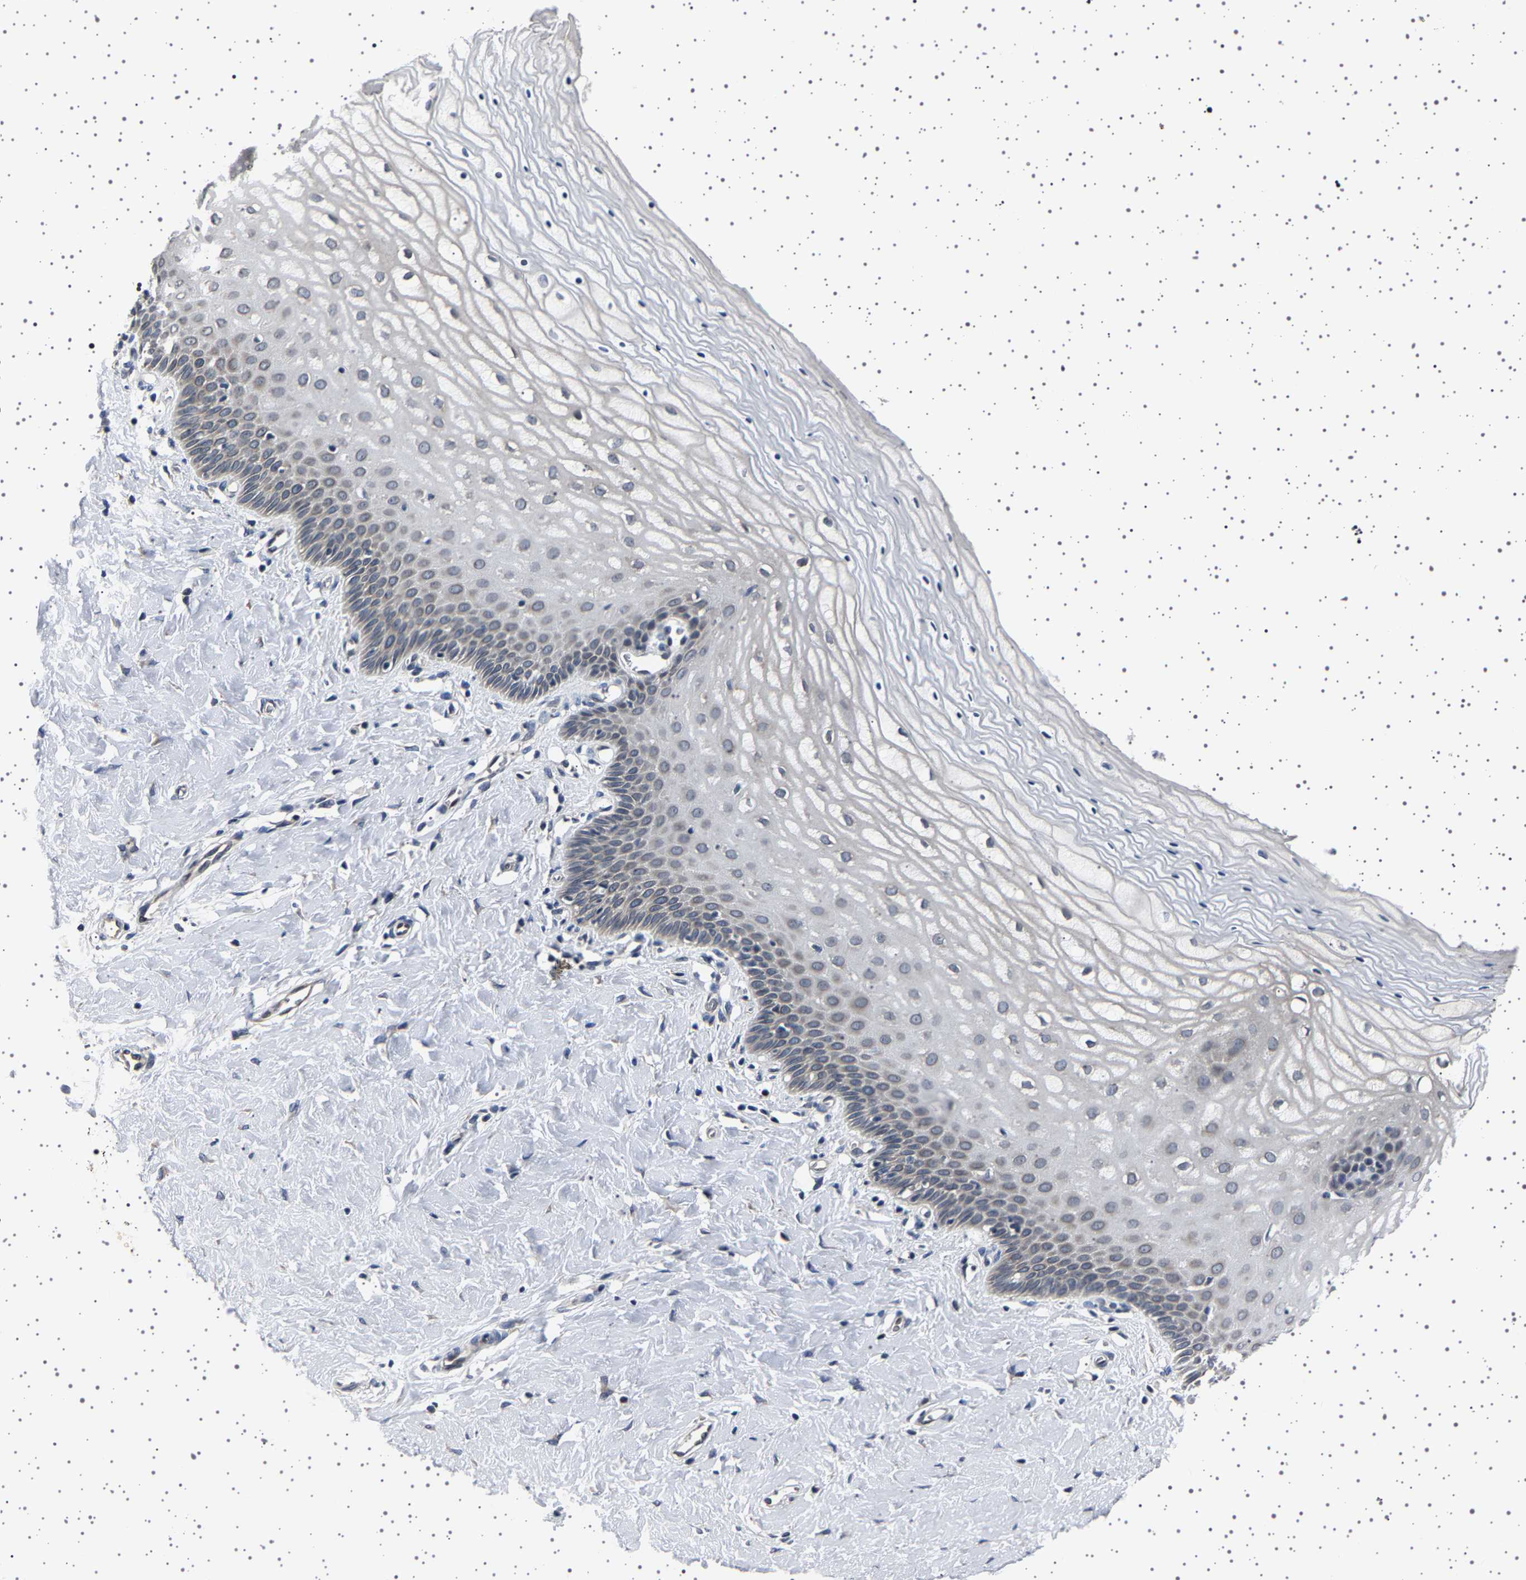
{"staining": {"intensity": "weak", "quantity": "<25%", "location": "cytoplasmic/membranous"}, "tissue": "cervix", "cell_type": "Squamous epithelial cells", "image_type": "normal", "snomed": [{"axis": "morphology", "description": "Normal tissue, NOS"}, {"axis": "topography", "description": "Cervix"}], "caption": "Immunohistochemistry image of unremarkable cervix stained for a protein (brown), which exhibits no positivity in squamous epithelial cells. (Brightfield microscopy of DAB immunohistochemistry at high magnification).", "gene": "IL10RB", "patient": {"sex": "female", "age": 55}}